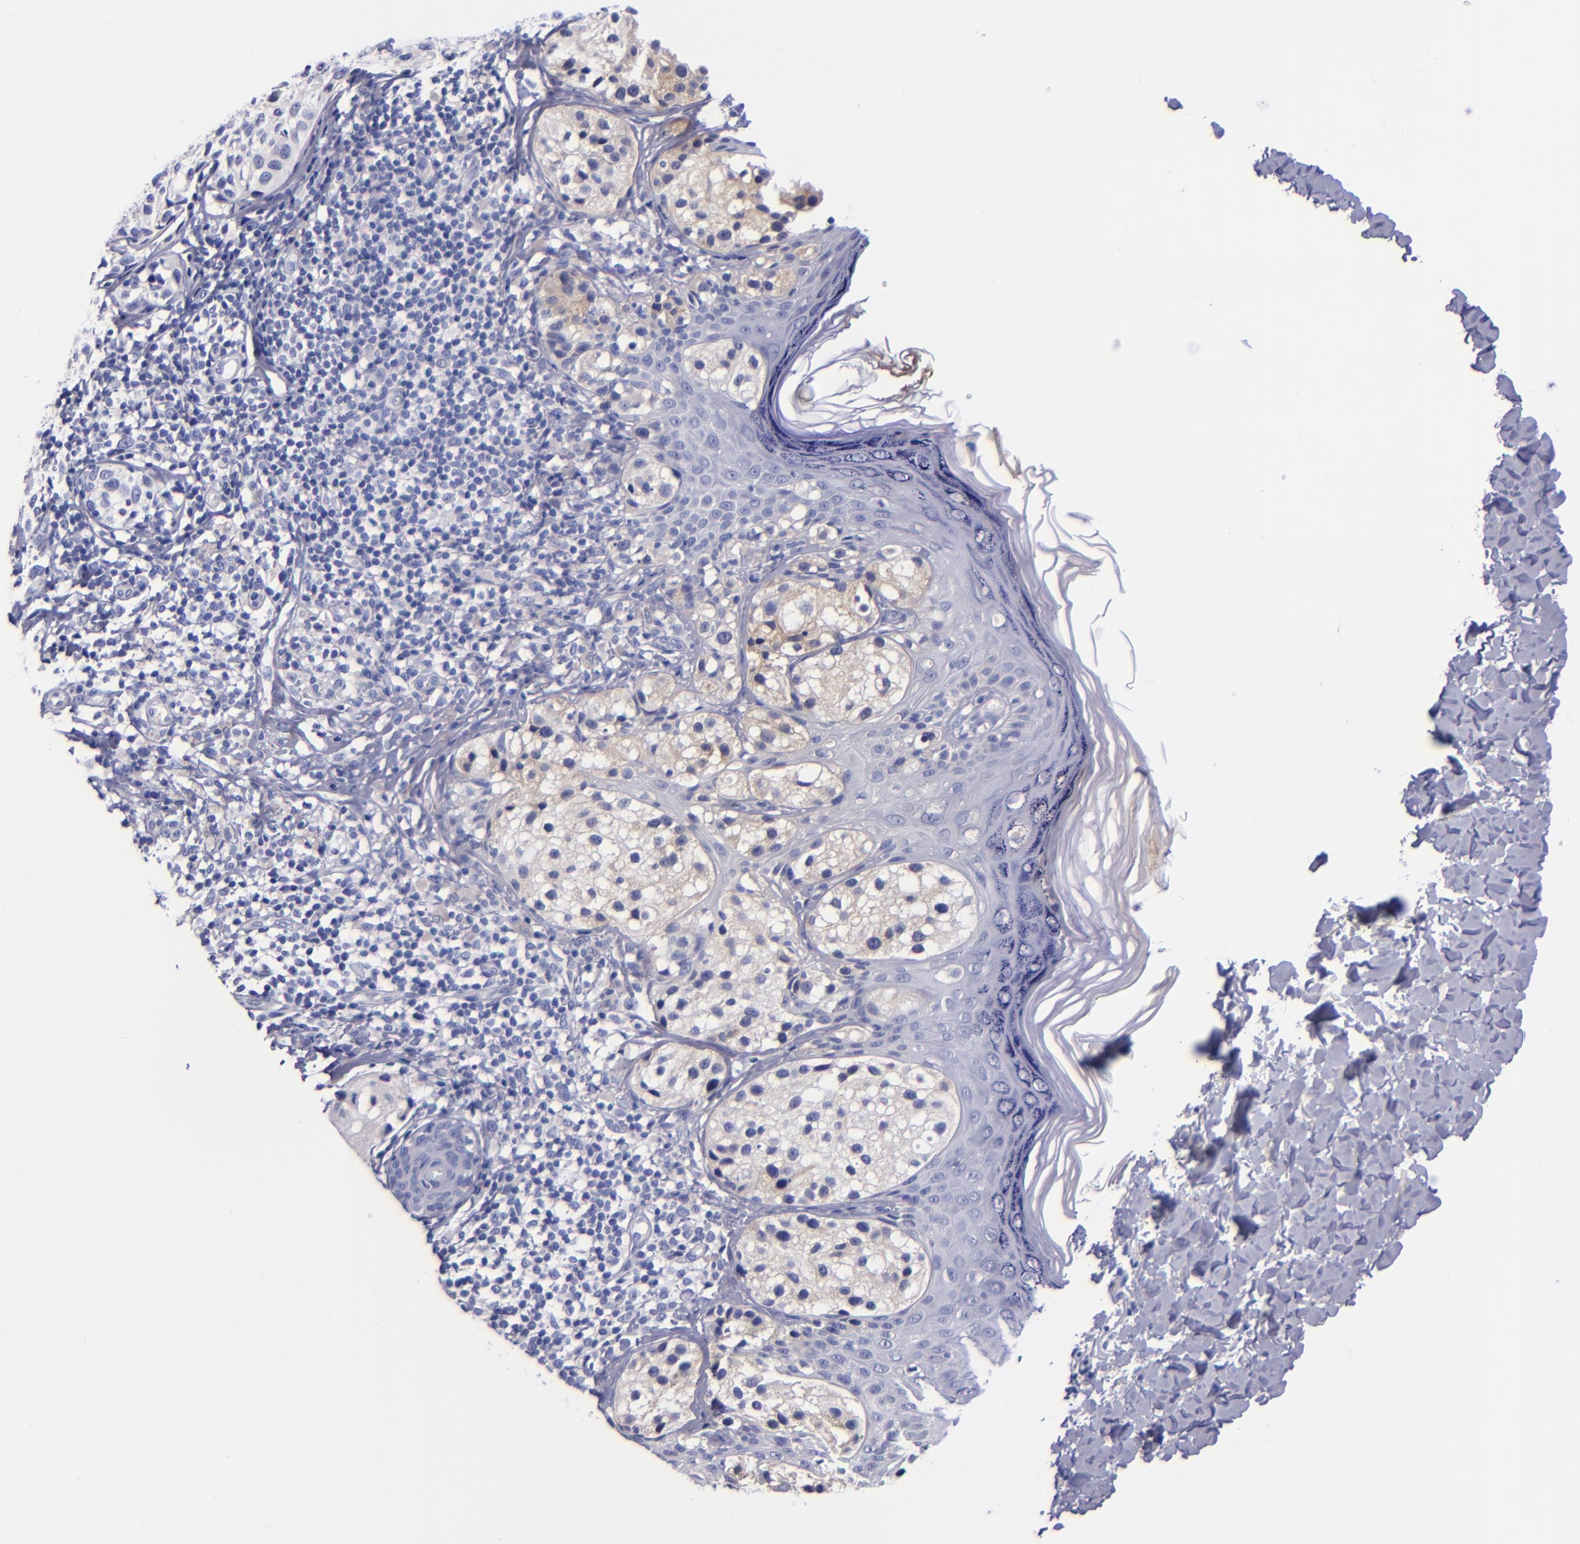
{"staining": {"intensity": "negative", "quantity": "none", "location": "none"}, "tissue": "melanoma", "cell_type": "Tumor cells", "image_type": "cancer", "snomed": [{"axis": "morphology", "description": "Malignant melanoma, NOS"}, {"axis": "topography", "description": "Skin"}], "caption": "IHC micrograph of human melanoma stained for a protein (brown), which displays no positivity in tumor cells. The staining was performed using DAB (3,3'-diaminobenzidine) to visualize the protein expression in brown, while the nuclei were stained in blue with hematoxylin (Magnification: 20x).", "gene": "SV2A", "patient": {"sex": "male", "age": 23}}